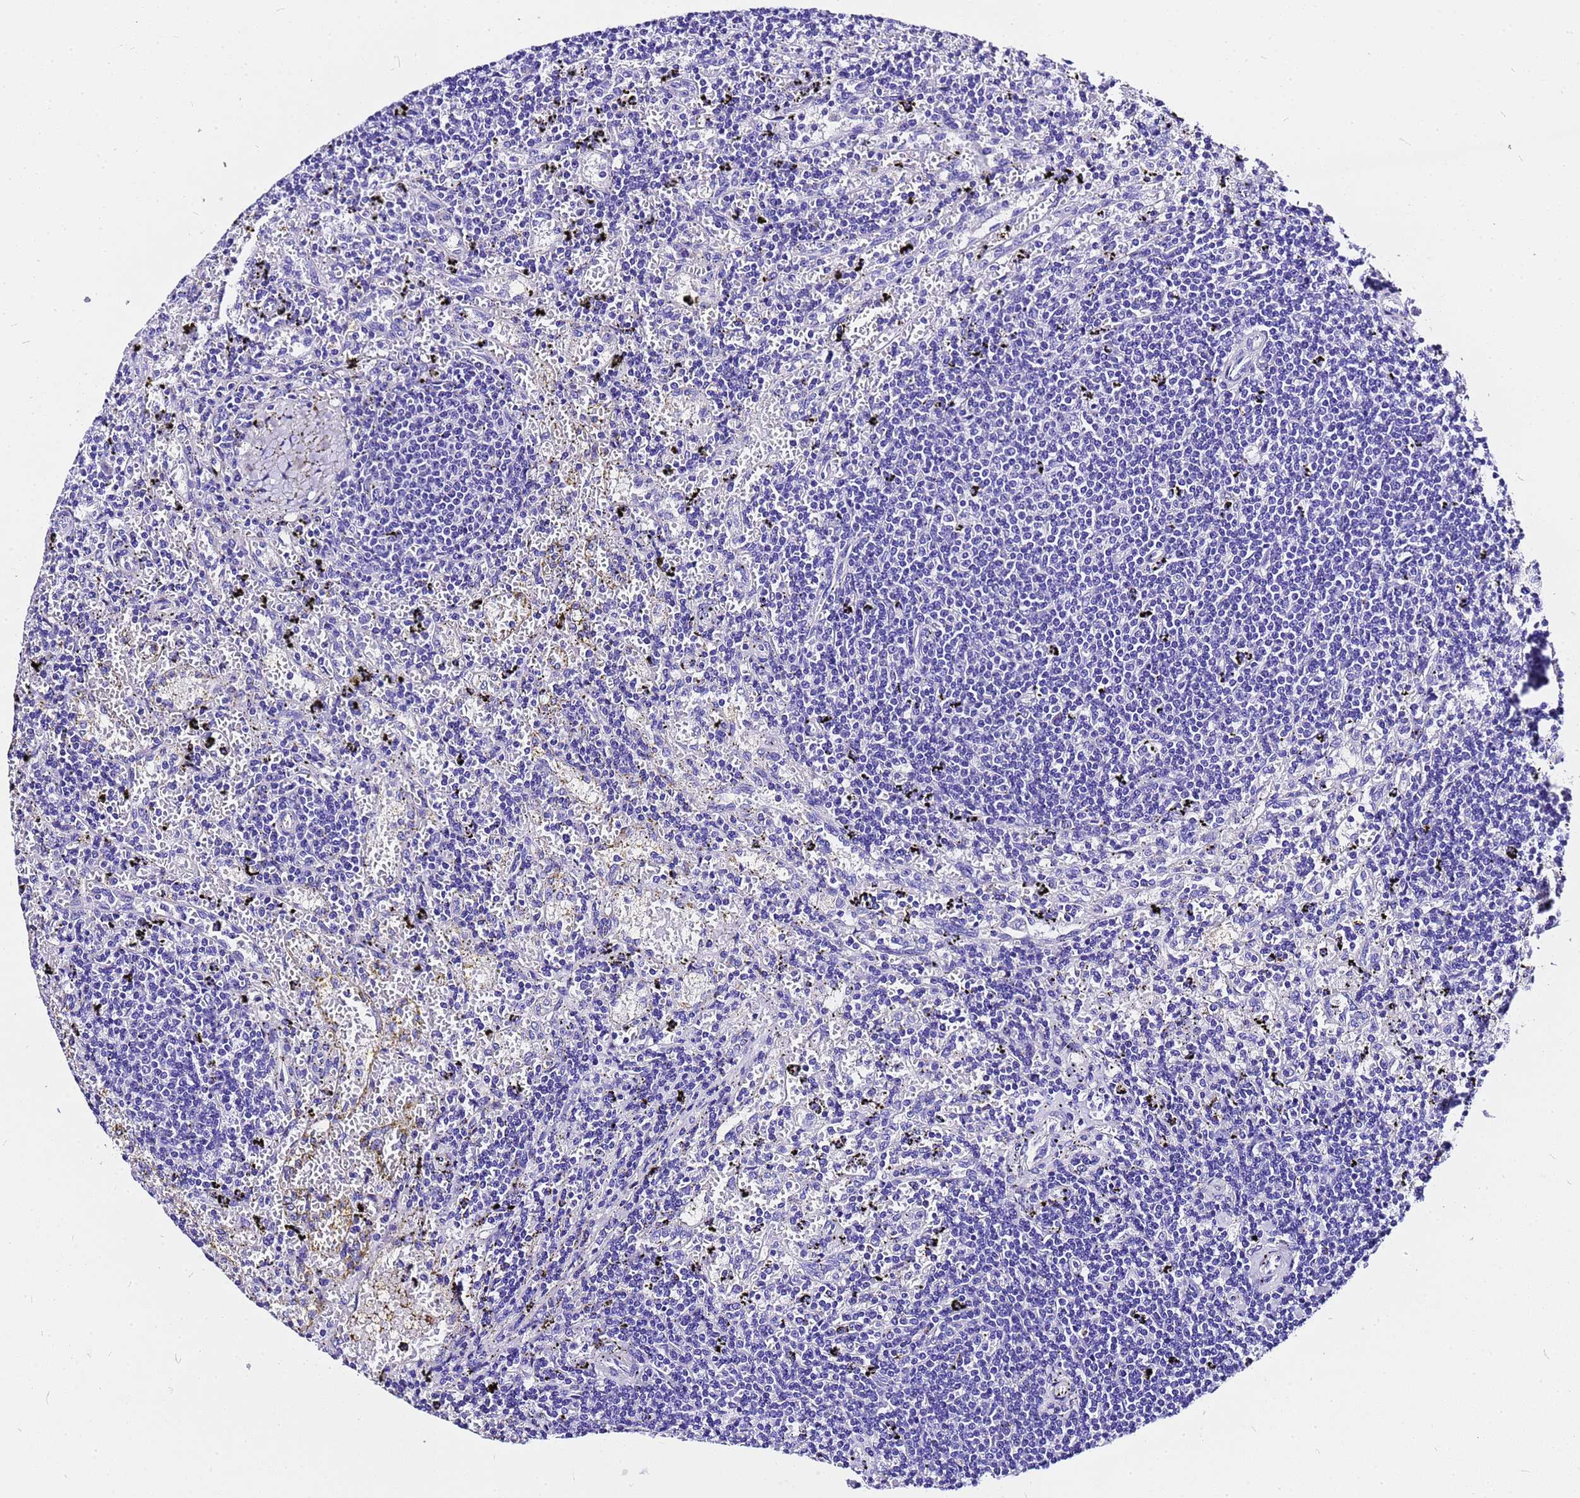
{"staining": {"intensity": "negative", "quantity": "none", "location": "none"}, "tissue": "lymphoma", "cell_type": "Tumor cells", "image_type": "cancer", "snomed": [{"axis": "morphology", "description": "Malignant lymphoma, non-Hodgkin's type, Low grade"}, {"axis": "topography", "description": "Spleen"}], "caption": "Photomicrograph shows no protein expression in tumor cells of lymphoma tissue.", "gene": "HERC4", "patient": {"sex": "male", "age": 76}}